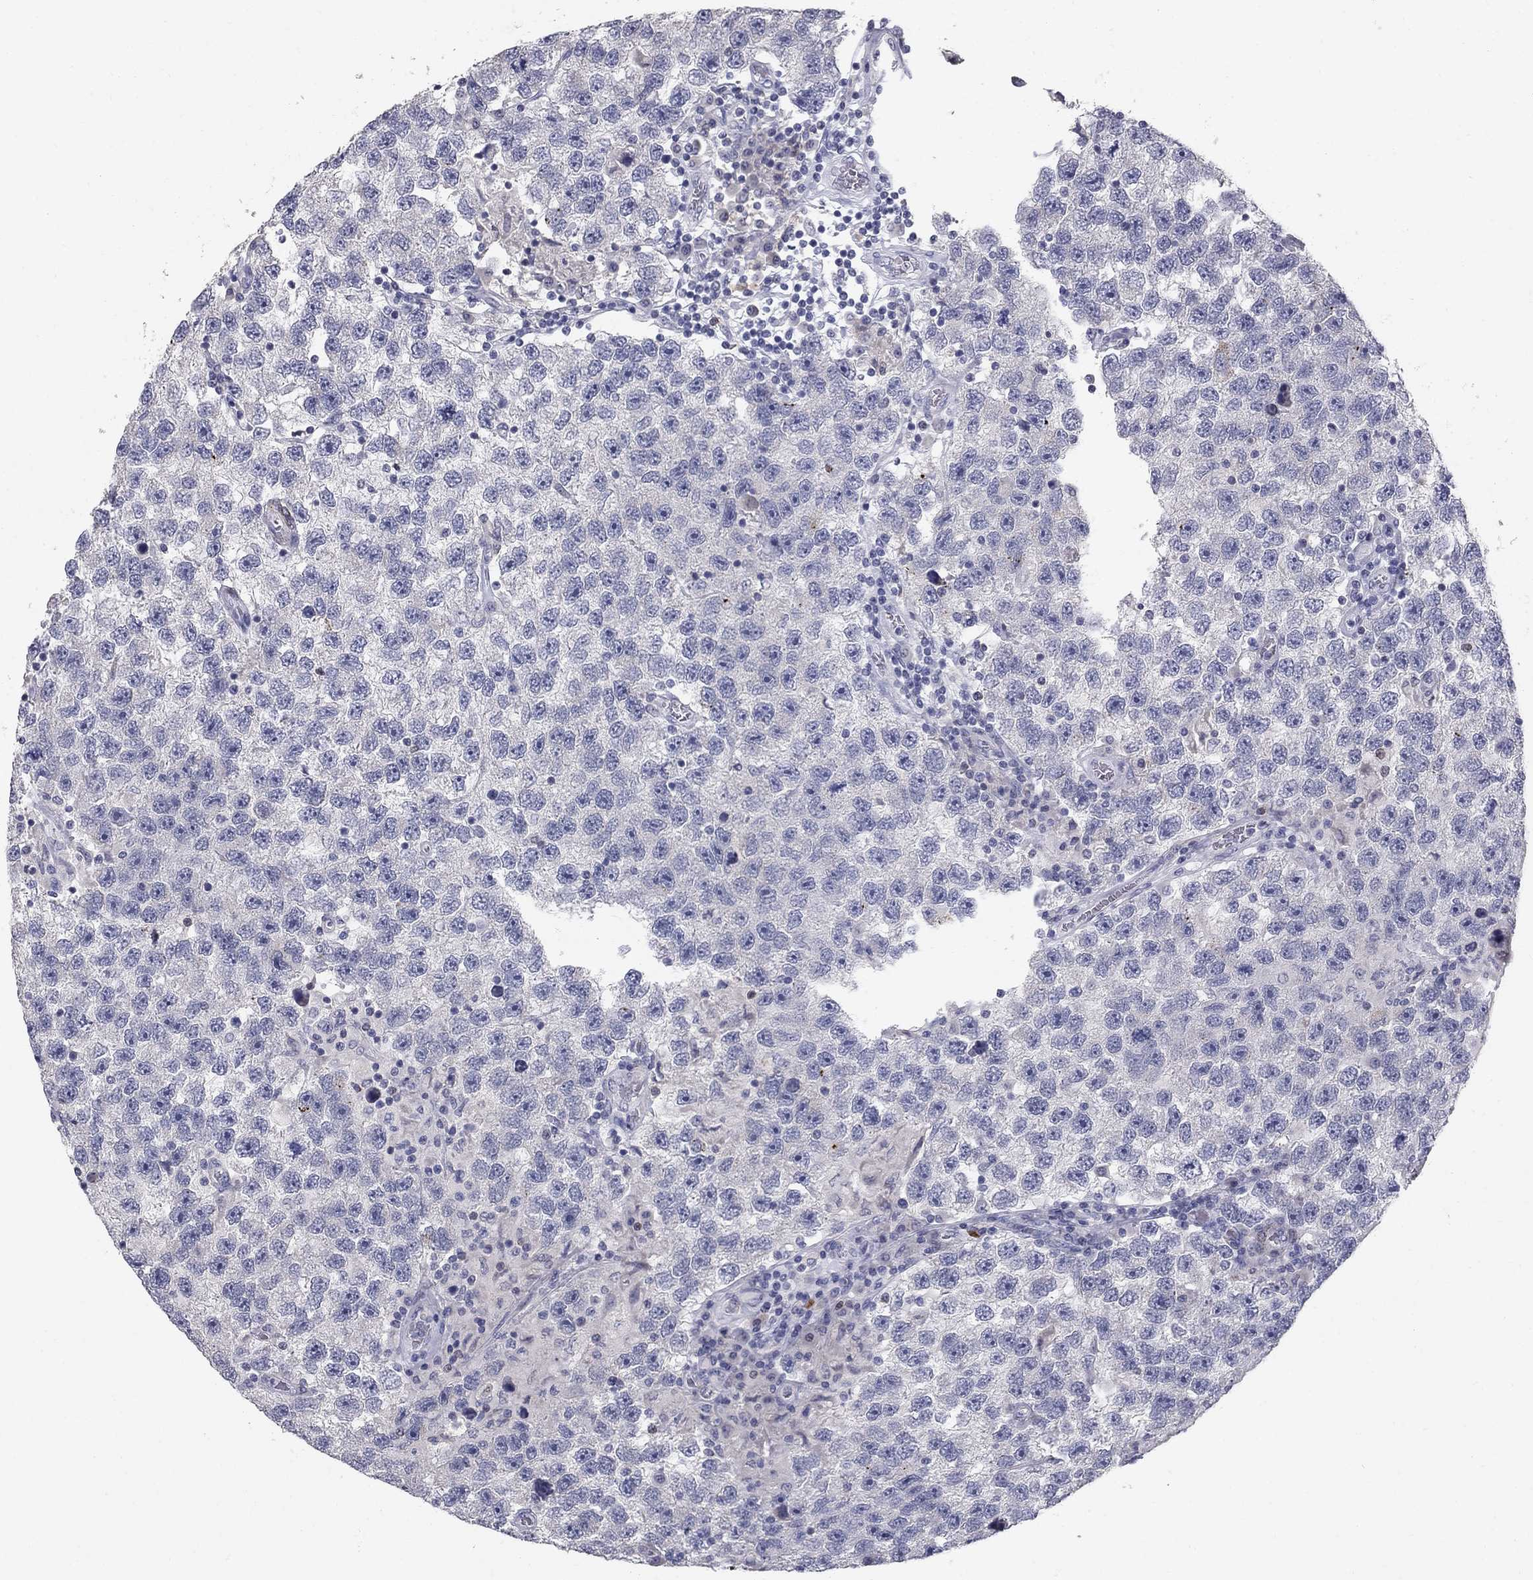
{"staining": {"intensity": "negative", "quantity": "none", "location": "none"}, "tissue": "testis cancer", "cell_type": "Tumor cells", "image_type": "cancer", "snomed": [{"axis": "morphology", "description": "Seminoma, NOS"}, {"axis": "topography", "description": "Testis"}], "caption": "Immunohistochemistry histopathology image of neoplastic tissue: testis seminoma stained with DAB (3,3'-diaminobenzidine) demonstrates no significant protein expression in tumor cells.", "gene": "NTRK2", "patient": {"sex": "male", "age": 26}}